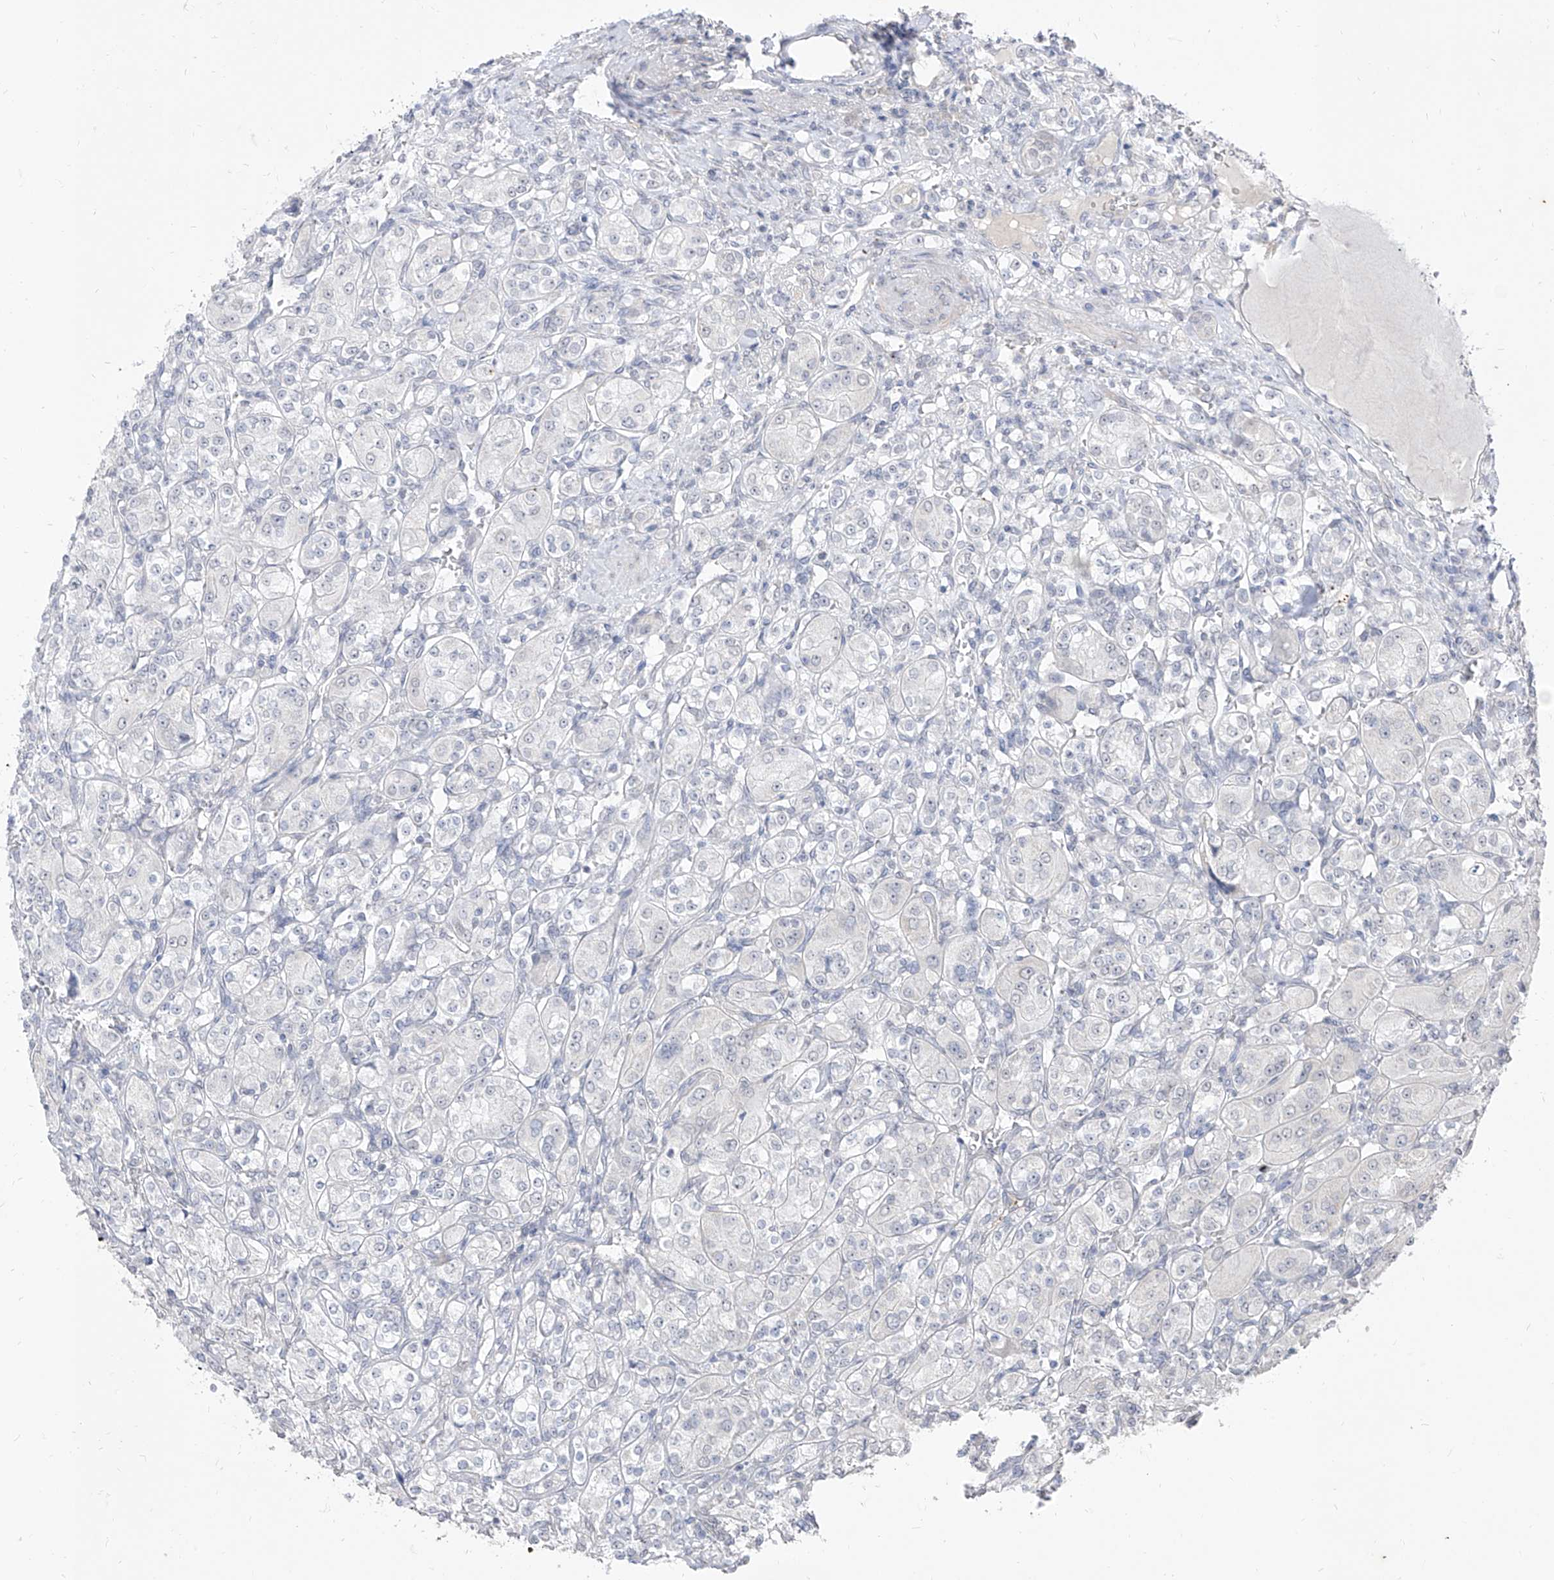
{"staining": {"intensity": "negative", "quantity": "none", "location": "none"}, "tissue": "renal cancer", "cell_type": "Tumor cells", "image_type": "cancer", "snomed": [{"axis": "morphology", "description": "Adenocarcinoma, NOS"}, {"axis": "topography", "description": "Kidney"}], "caption": "An immunohistochemistry (IHC) image of renal cancer is shown. There is no staining in tumor cells of renal cancer.", "gene": "PHF20L1", "patient": {"sex": "male", "age": 77}}